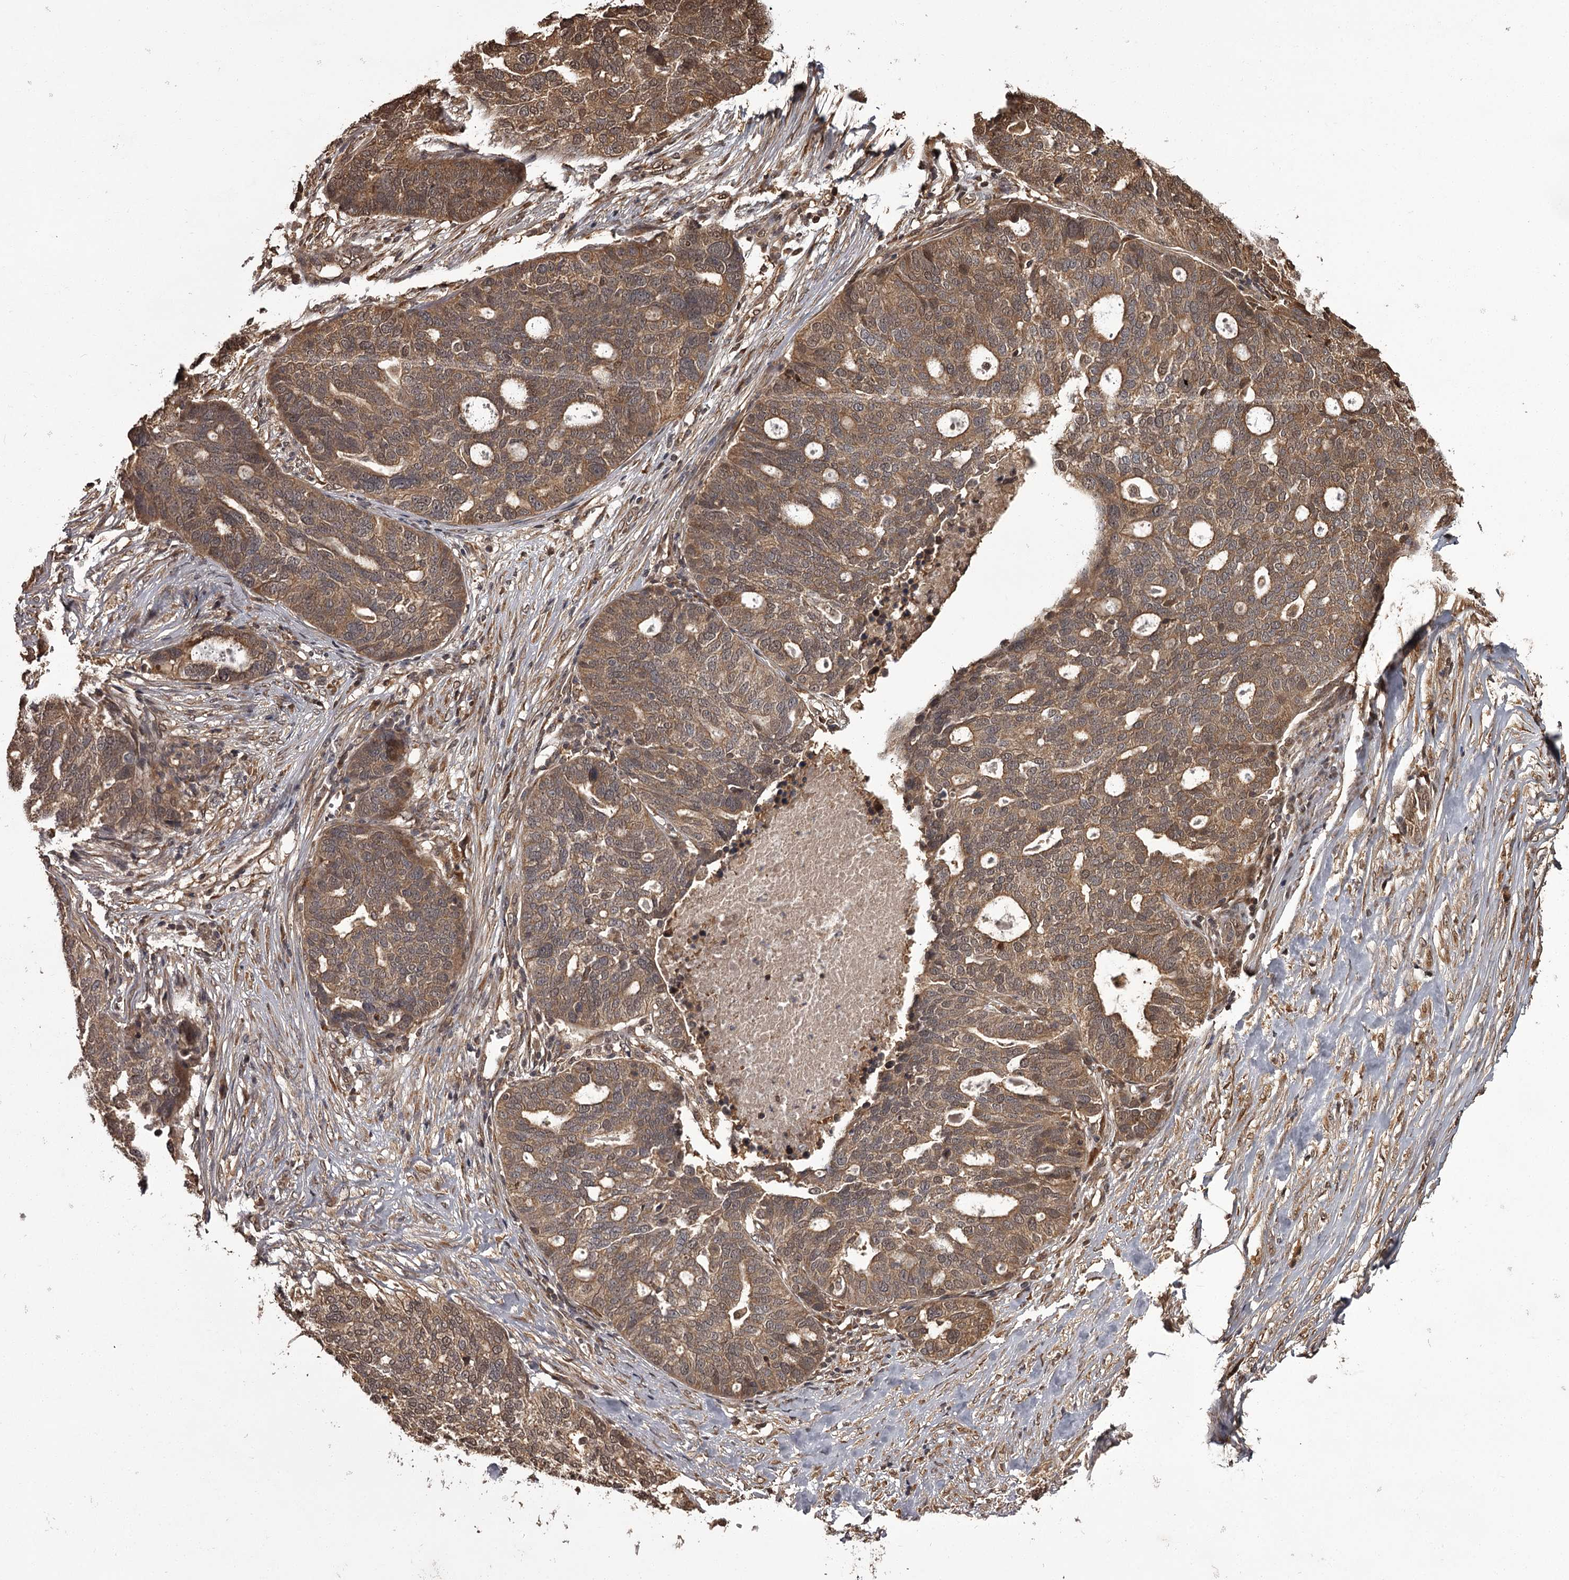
{"staining": {"intensity": "moderate", "quantity": ">75%", "location": "cytoplasmic/membranous"}, "tissue": "ovarian cancer", "cell_type": "Tumor cells", "image_type": "cancer", "snomed": [{"axis": "morphology", "description": "Cystadenocarcinoma, serous, NOS"}, {"axis": "topography", "description": "Ovary"}], "caption": "Immunohistochemical staining of human ovarian serous cystadenocarcinoma reveals moderate cytoplasmic/membranous protein staining in about >75% of tumor cells.", "gene": "NPRL2", "patient": {"sex": "female", "age": 59}}